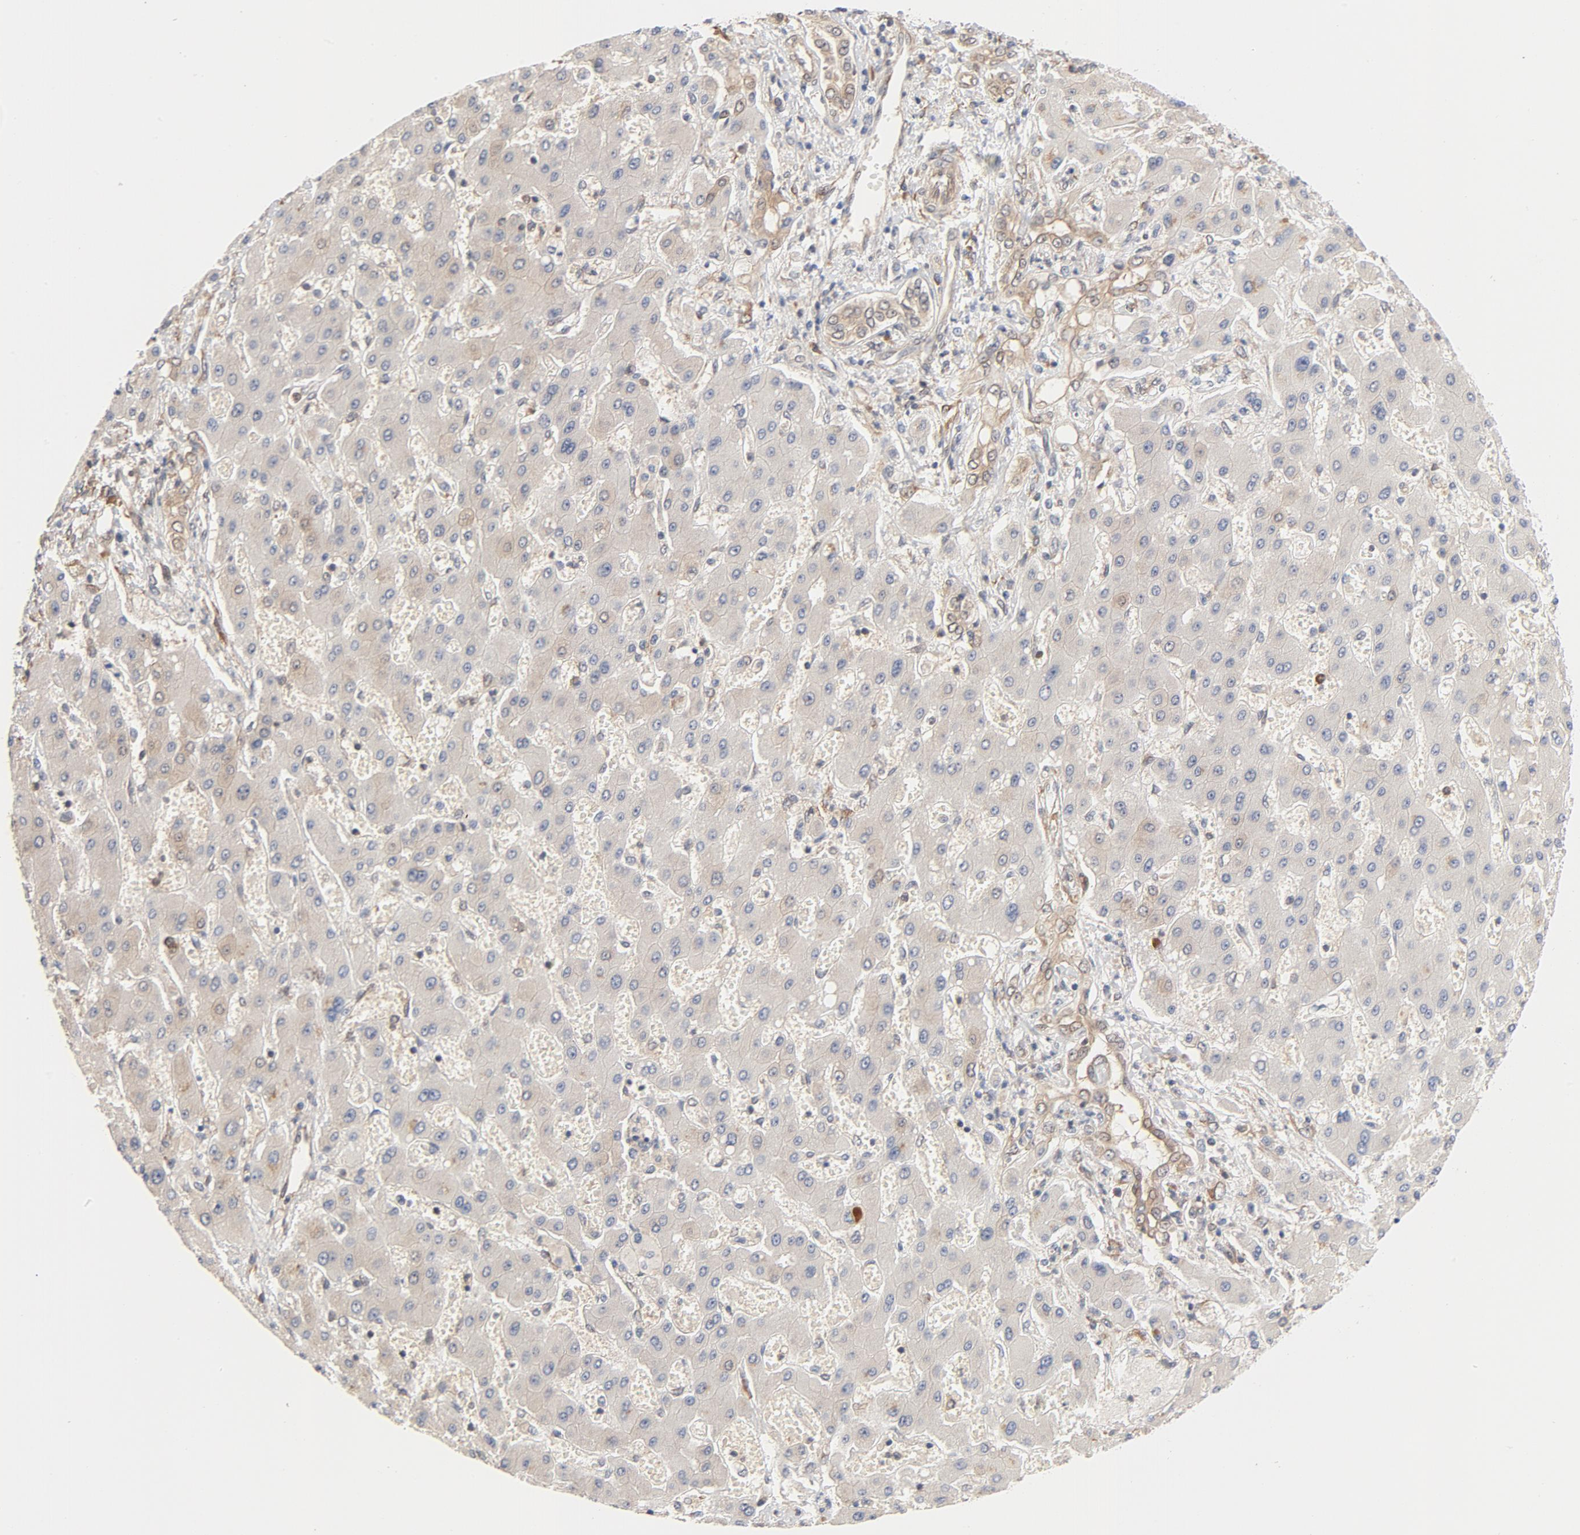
{"staining": {"intensity": "weak", "quantity": "25%-75%", "location": "cytoplasmic/membranous"}, "tissue": "liver cancer", "cell_type": "Tumor cells", "image_type": "cancer", "snomed": [{"axis": "morphology", "description": "Cholangiocarcinoma"}, {"axis": "topography", "description": "Liver"}], "caption": "A brown stain labels weak cytoplasmic/membranous staining of a protein in liver cholangiocarcinoma tumor cells. Nuclei are stained in blue.", "gene": "EIF4E", "patient": {"sex": "male", "age": 50}}